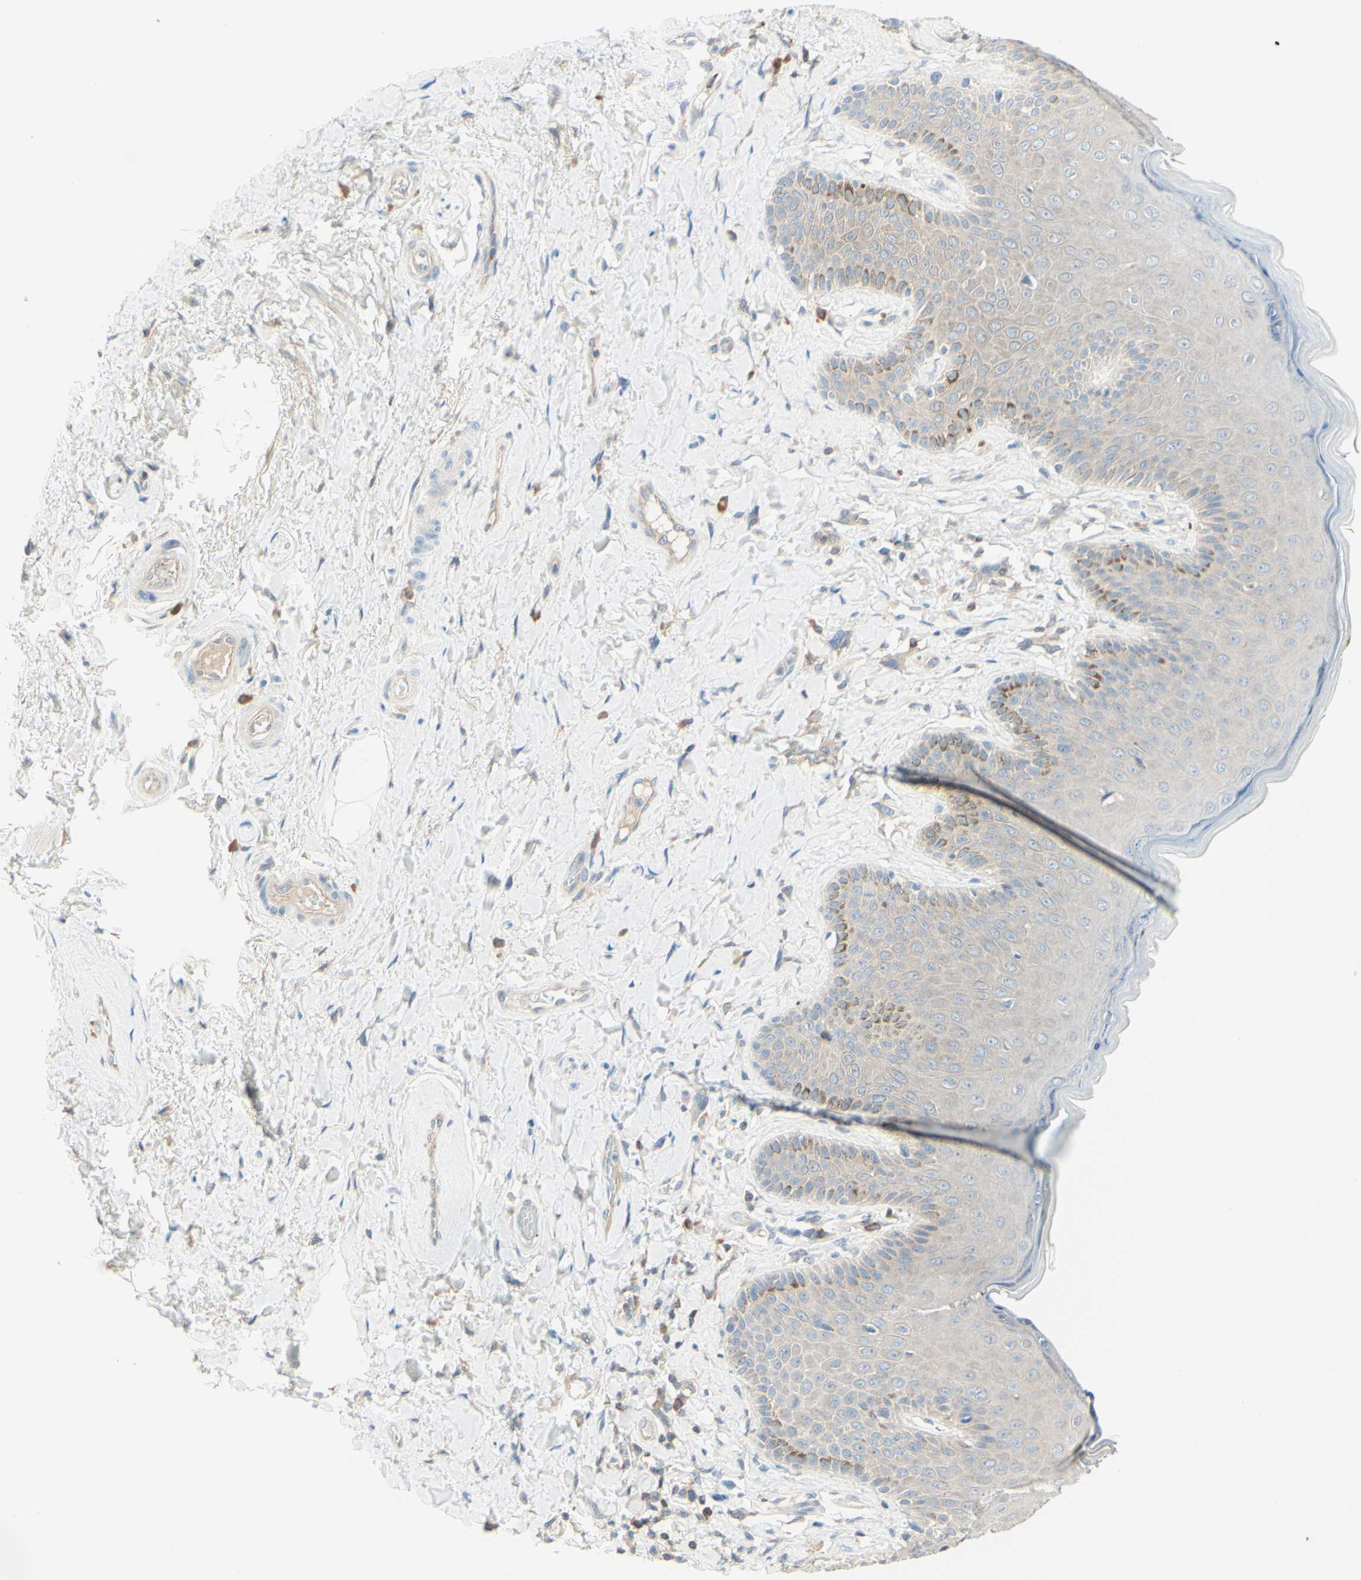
{"staining": {"intensity": "weak", "quantity": "<25%", "location": "cytoplasmic/membranous"}, "tissue": "skin", "cell_type": "Epidermal cells", "image_type": "normal", "snomed": [{"axis": "morphology", "description": "Normal tissue, NOS"}, {"axis": "topography", "description": "Anal"}], "caption": "An IHC histopathology image of benign skin is shown. There is no staining in epidermal cells of skin. (IHC, brightfield microscopy, high magnification).", "gene": "MTM1", "patient": {"sex": "male", "age": 69}}